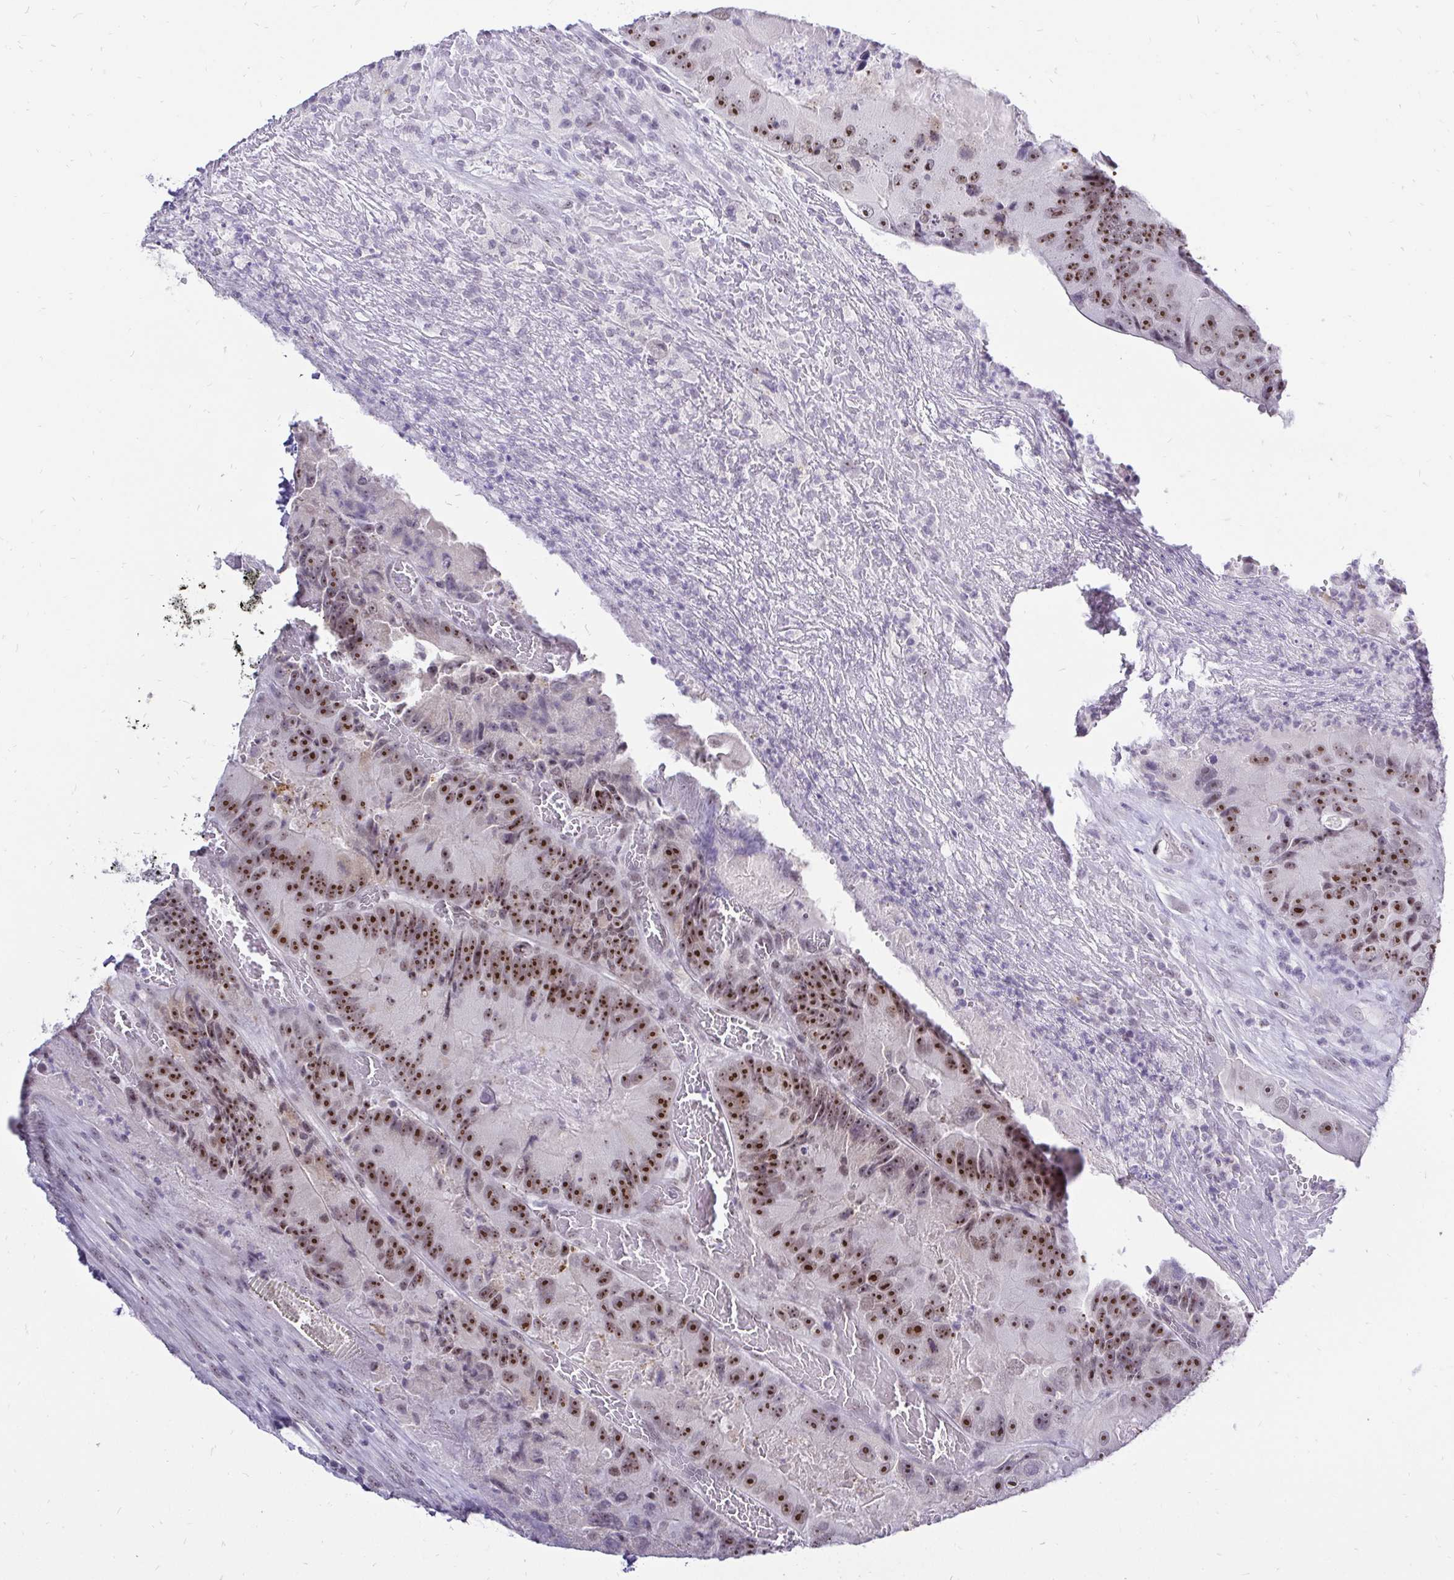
{"staining": {"intensity": "strong", "quantity": ">75%", "location": "nuclear"}, "tissue": "colorectal cancer", "cell_type": "Tumor cells", "image_type": "cancer", "snomed": [{"axis": "morphology", "description": "Adenocarcinoma, NOS"}, {"axis": "topography", "description": "Colon"}], "caption": "Colorectal cancer (adenocarcinoma) stained with a protein marker displays strong staining in tumor cells.", "gene": "ZNF860", "patient": {"sex": "female", "age": 86}}